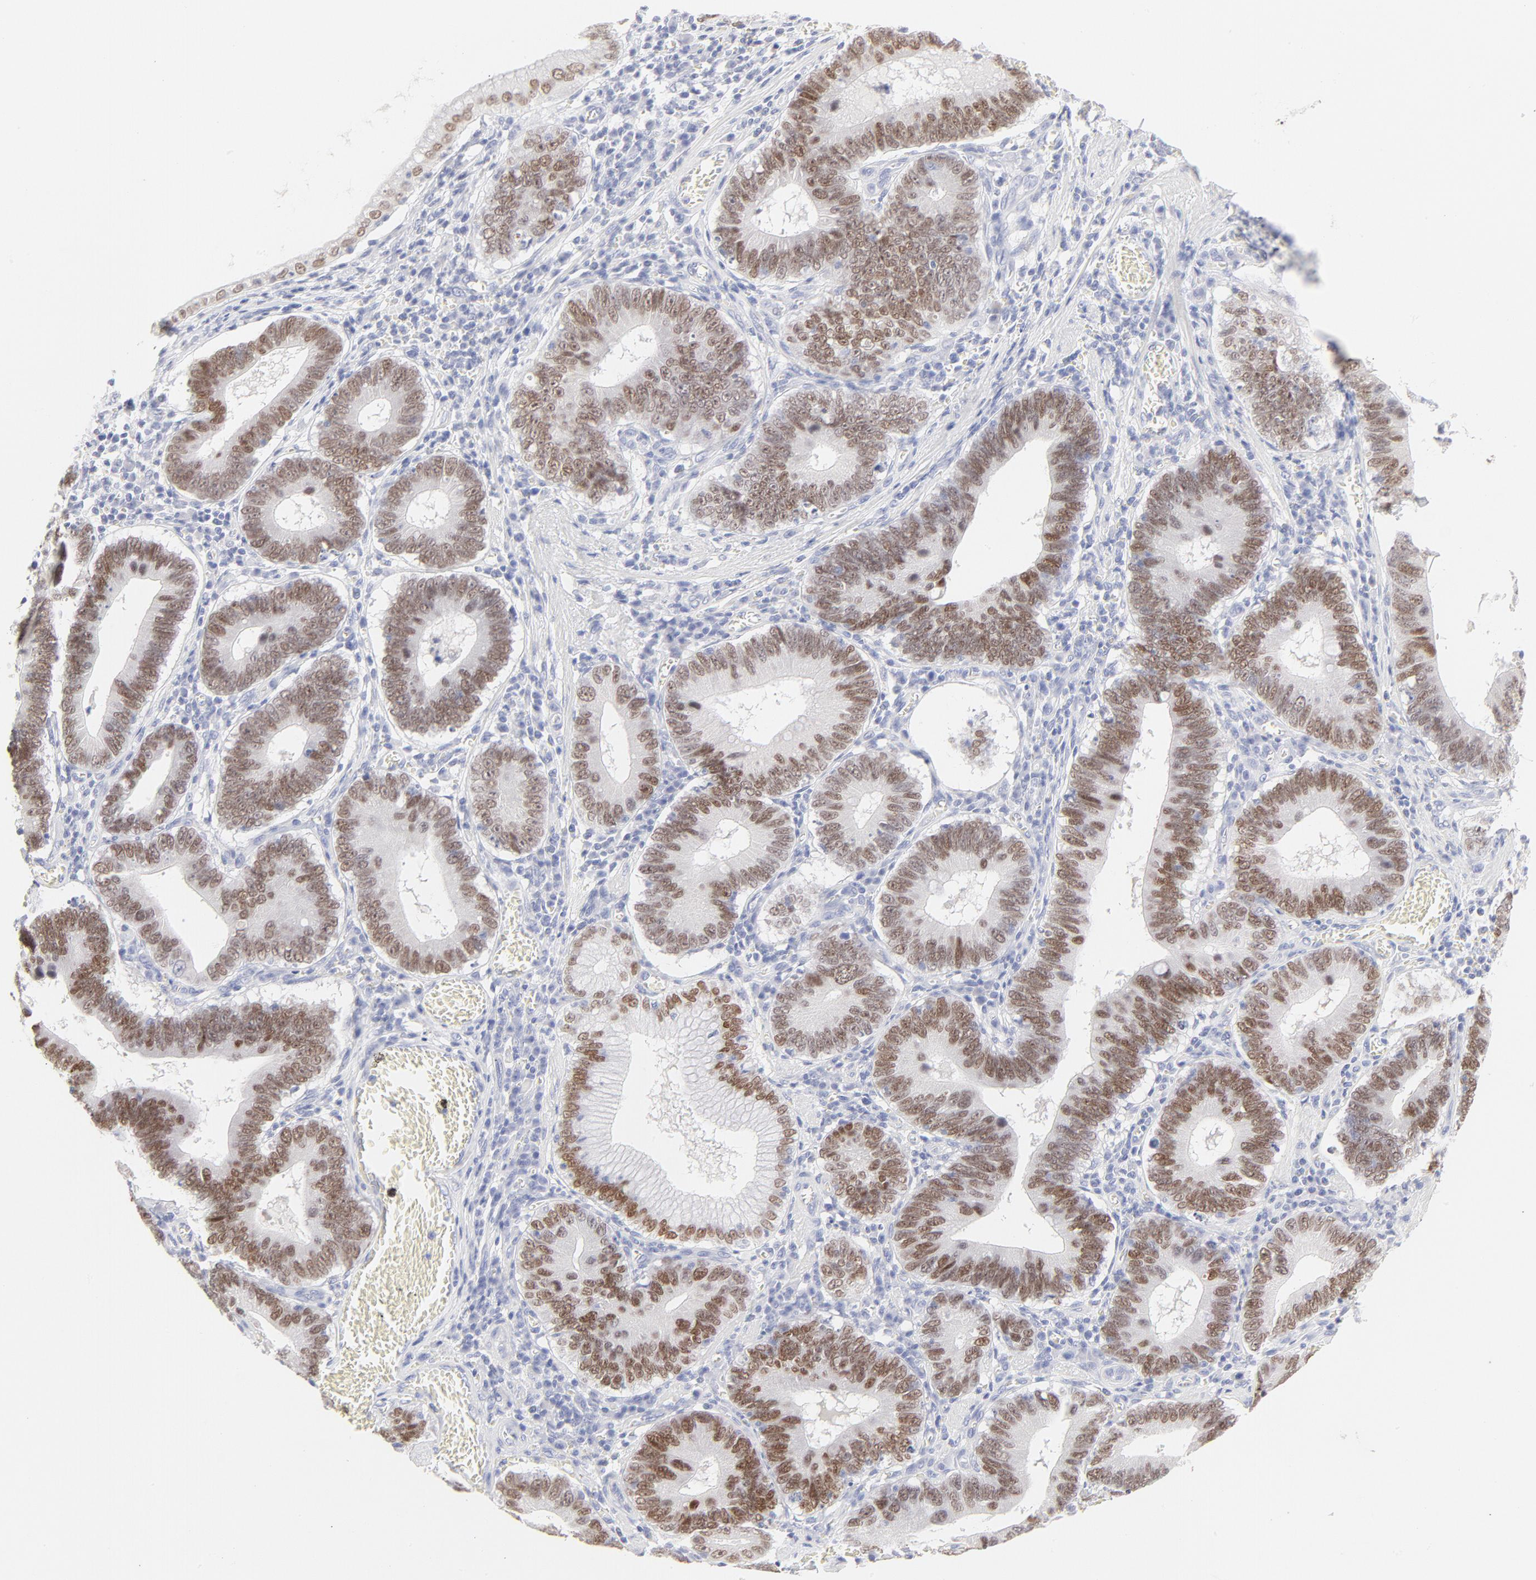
{"staining": {"intensity": "strong", "quantity": ">75%", "location": "nuclear"}, "tissue": "stomach cancer", "cell_type": "Tumor cells", "image_type": "cancer", "snomed": [{"axis": "morphology", "description": "Adenocarcinoma, NOS"}, {"axis": "topography", "description": "Stomach"}, {"axis": "topography", "description": "Gastric cardia"}], "caption": "High-magnification brightfield microscopy of stomach cancer (adenocarcinoma) stained with DAB (brown) and counterstained with hematoxylin (blue). tumor cells exhibit strong nuclear expression is appreciated in about>75% of cells.", "gene": "ELF3", "patient": {"sex": "male", "age": 59}}